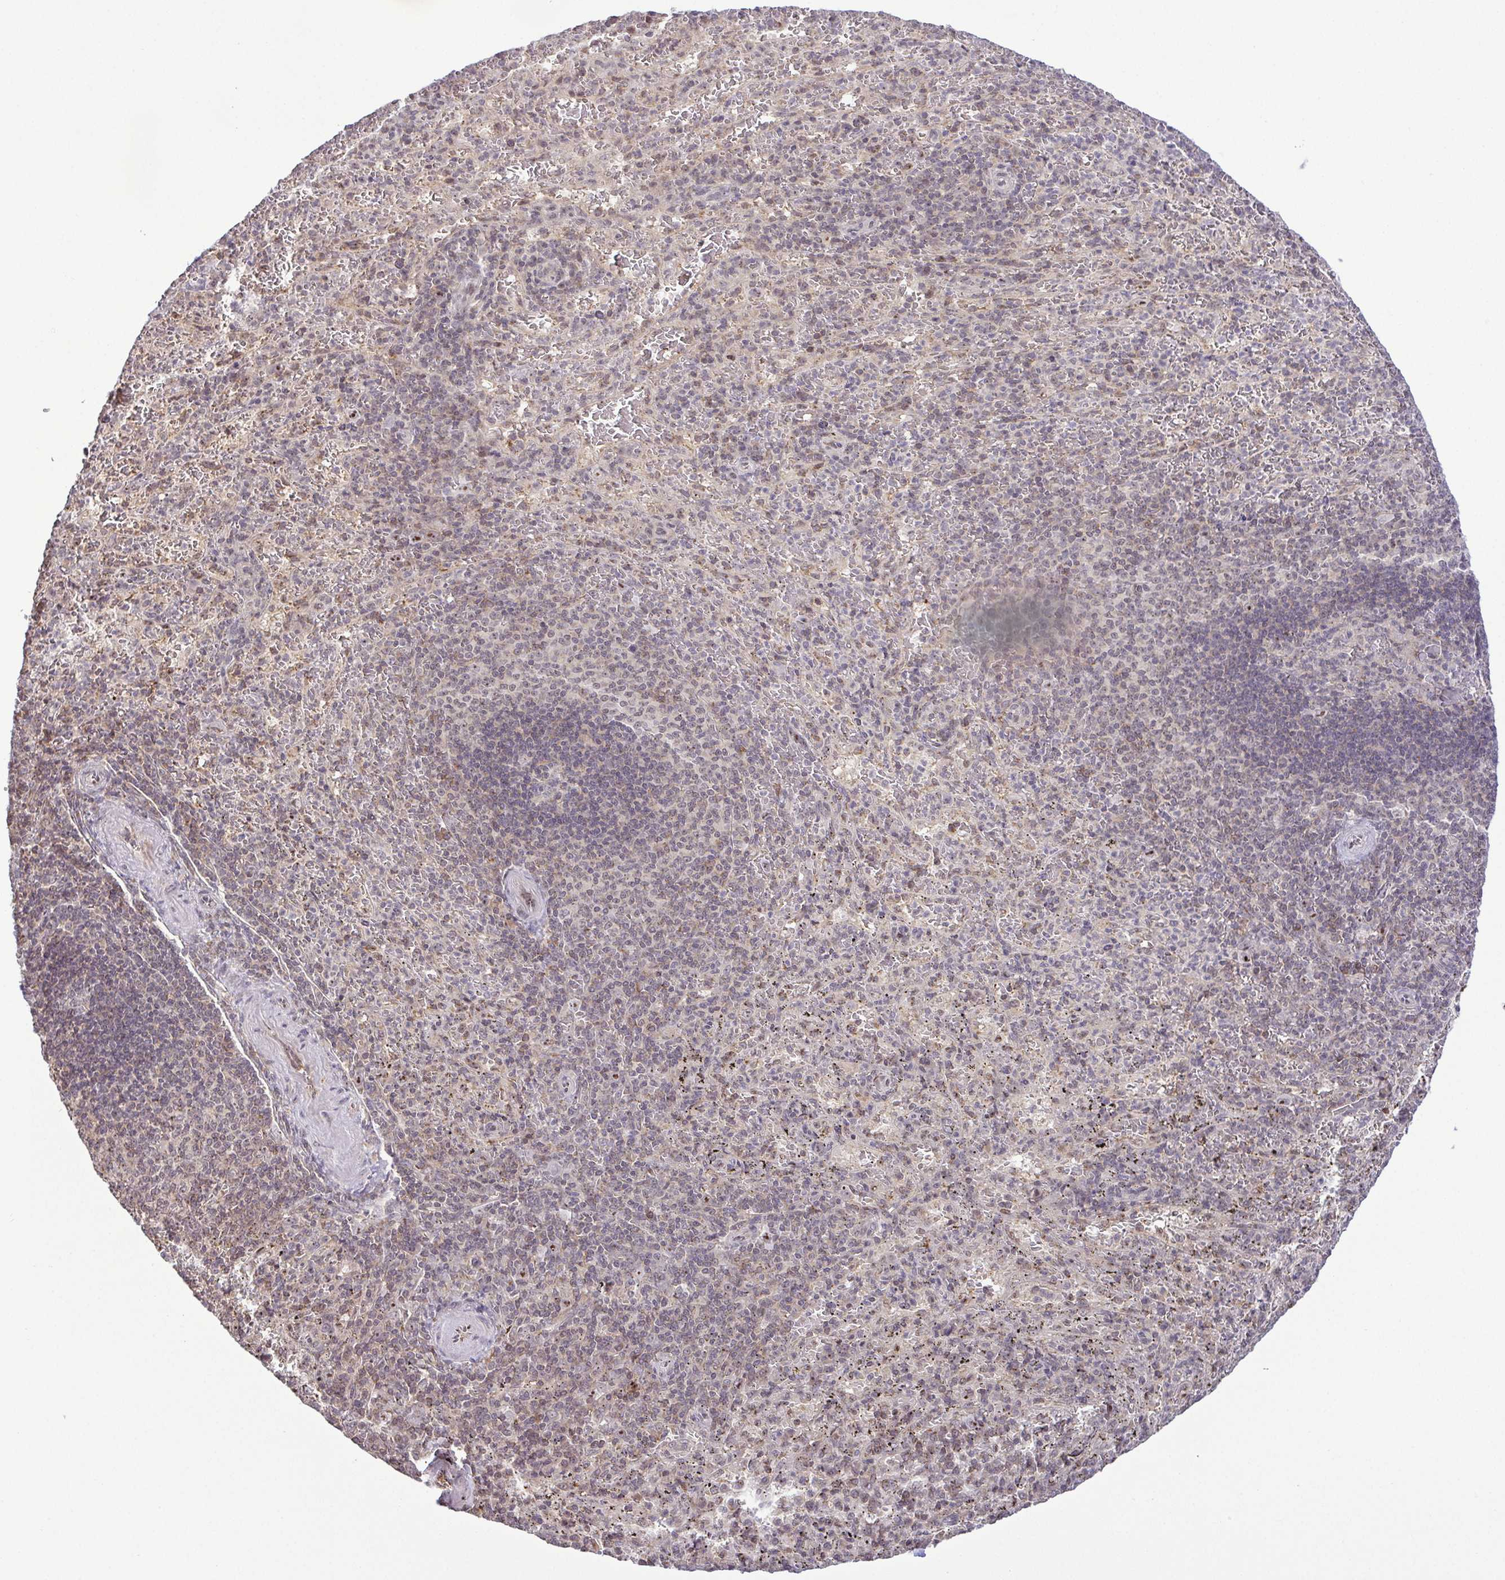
{"staining": {"intensity": "weak", "quantity": "<25%", "location": "cytoplasmic/membranous"}, "tissue": "spleen", "cell_type": "Cells in red pulp", "image_type": "normal", "snomed": [{"axis": "morphology", "description": "Normal tissue, NOS"}, {"axis": "topography", "description": "Spleen"}], "caption": "IHC of normal human spleen shows no positivity in cells in red pulp. Nuclei are stained in blue.", "gene": "RSL24D1", "patient": {"sex": "male", "age": 57}}